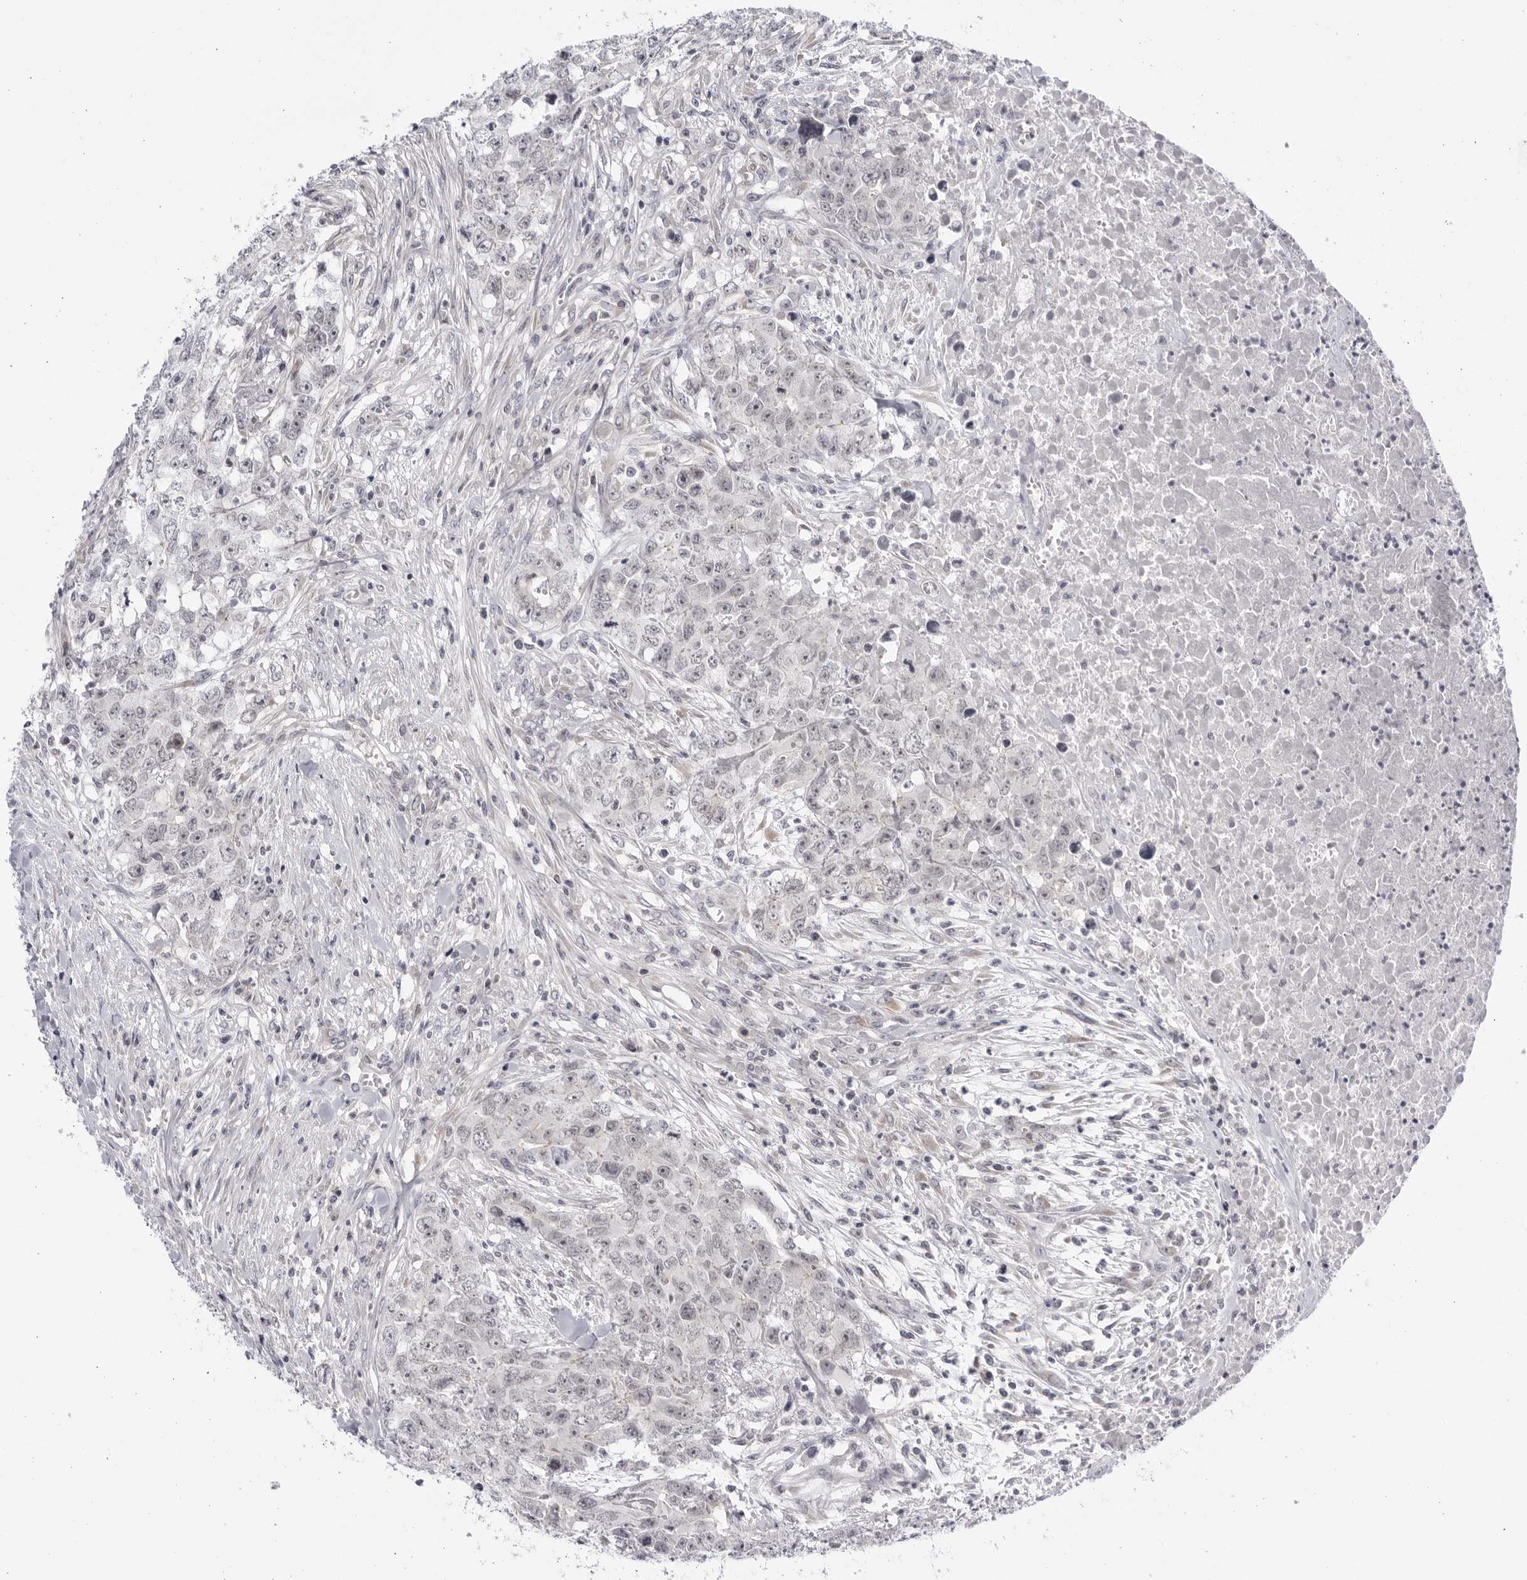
{"staining": {"intensity": "negative", "quantity": "none", "location": "none"}, "tissue": "testis cancer", "cell_type": "Tumor cells", "image_type": "cancer", "snomed": [{"axis": "morphology", "description": "Carcinoma, Embryonal, NOS"}, {"axis": "topography", "description": "Testis"}], "caption": "Testis cancer (embryonal carcinoma) was stained to show a protein in brown. There is no significant staining in tumor cells.", "gene": "CNBD1", "patient": {"sex": "male", "age": 28}}